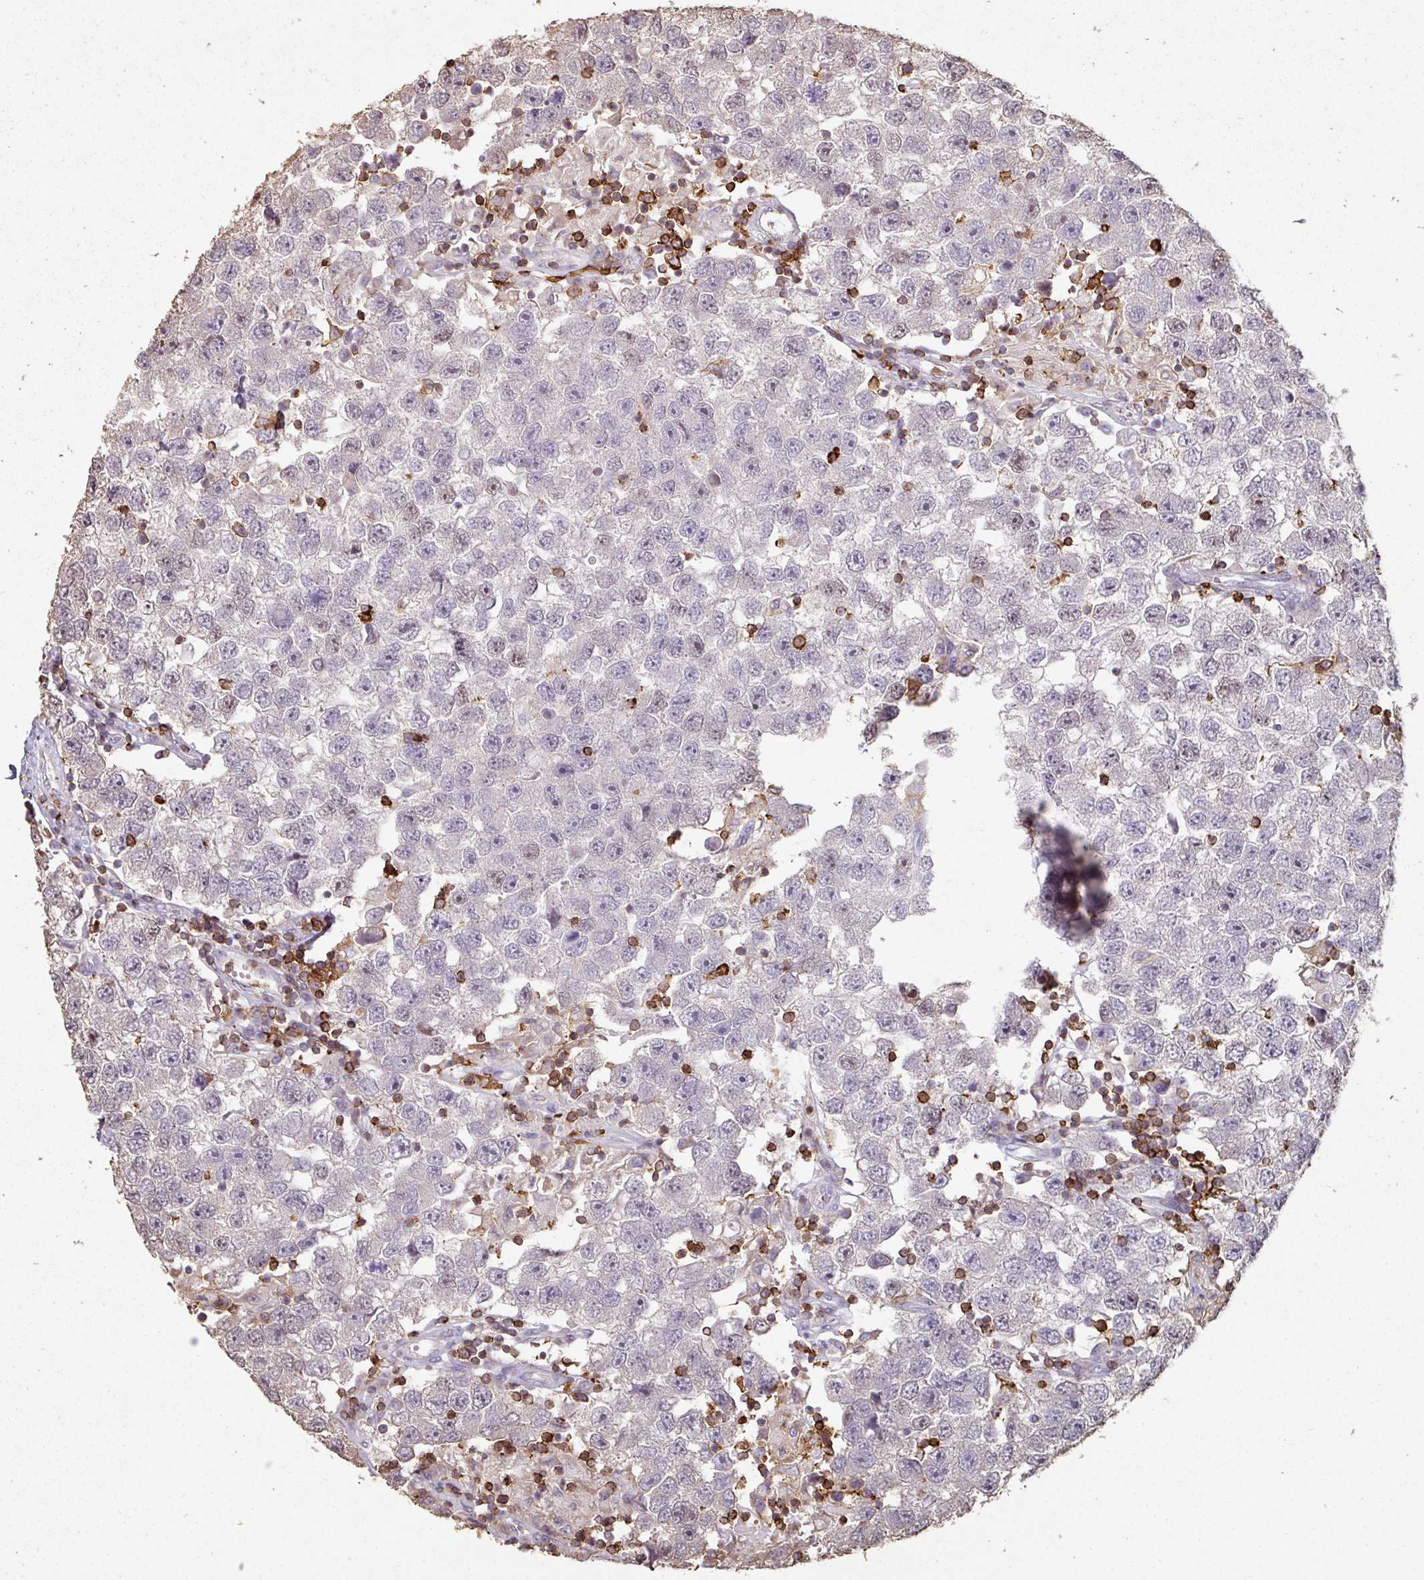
{"staining": {"intensity": "negative", "quantity": "none", "location": "none"}, "tissue": "testis cancer", "cell_type": "Tumor cells", "image_type": "cancer", "snomed": [{"axis": "morphology", "description": "Seminoma, NOS"}, {"axis": "topography", "description": "Testis"}], "caption": "Tumor cells are negative for protein expression in human testis cancer (seminoma). The staining is performed using DAB (3,3'-diaminobenzidine) brown chromogen with nuclei counter-stained in using hematoxylin.", "gene": "OLFML2B", "patient": {"sex": "male", "age": 26}}